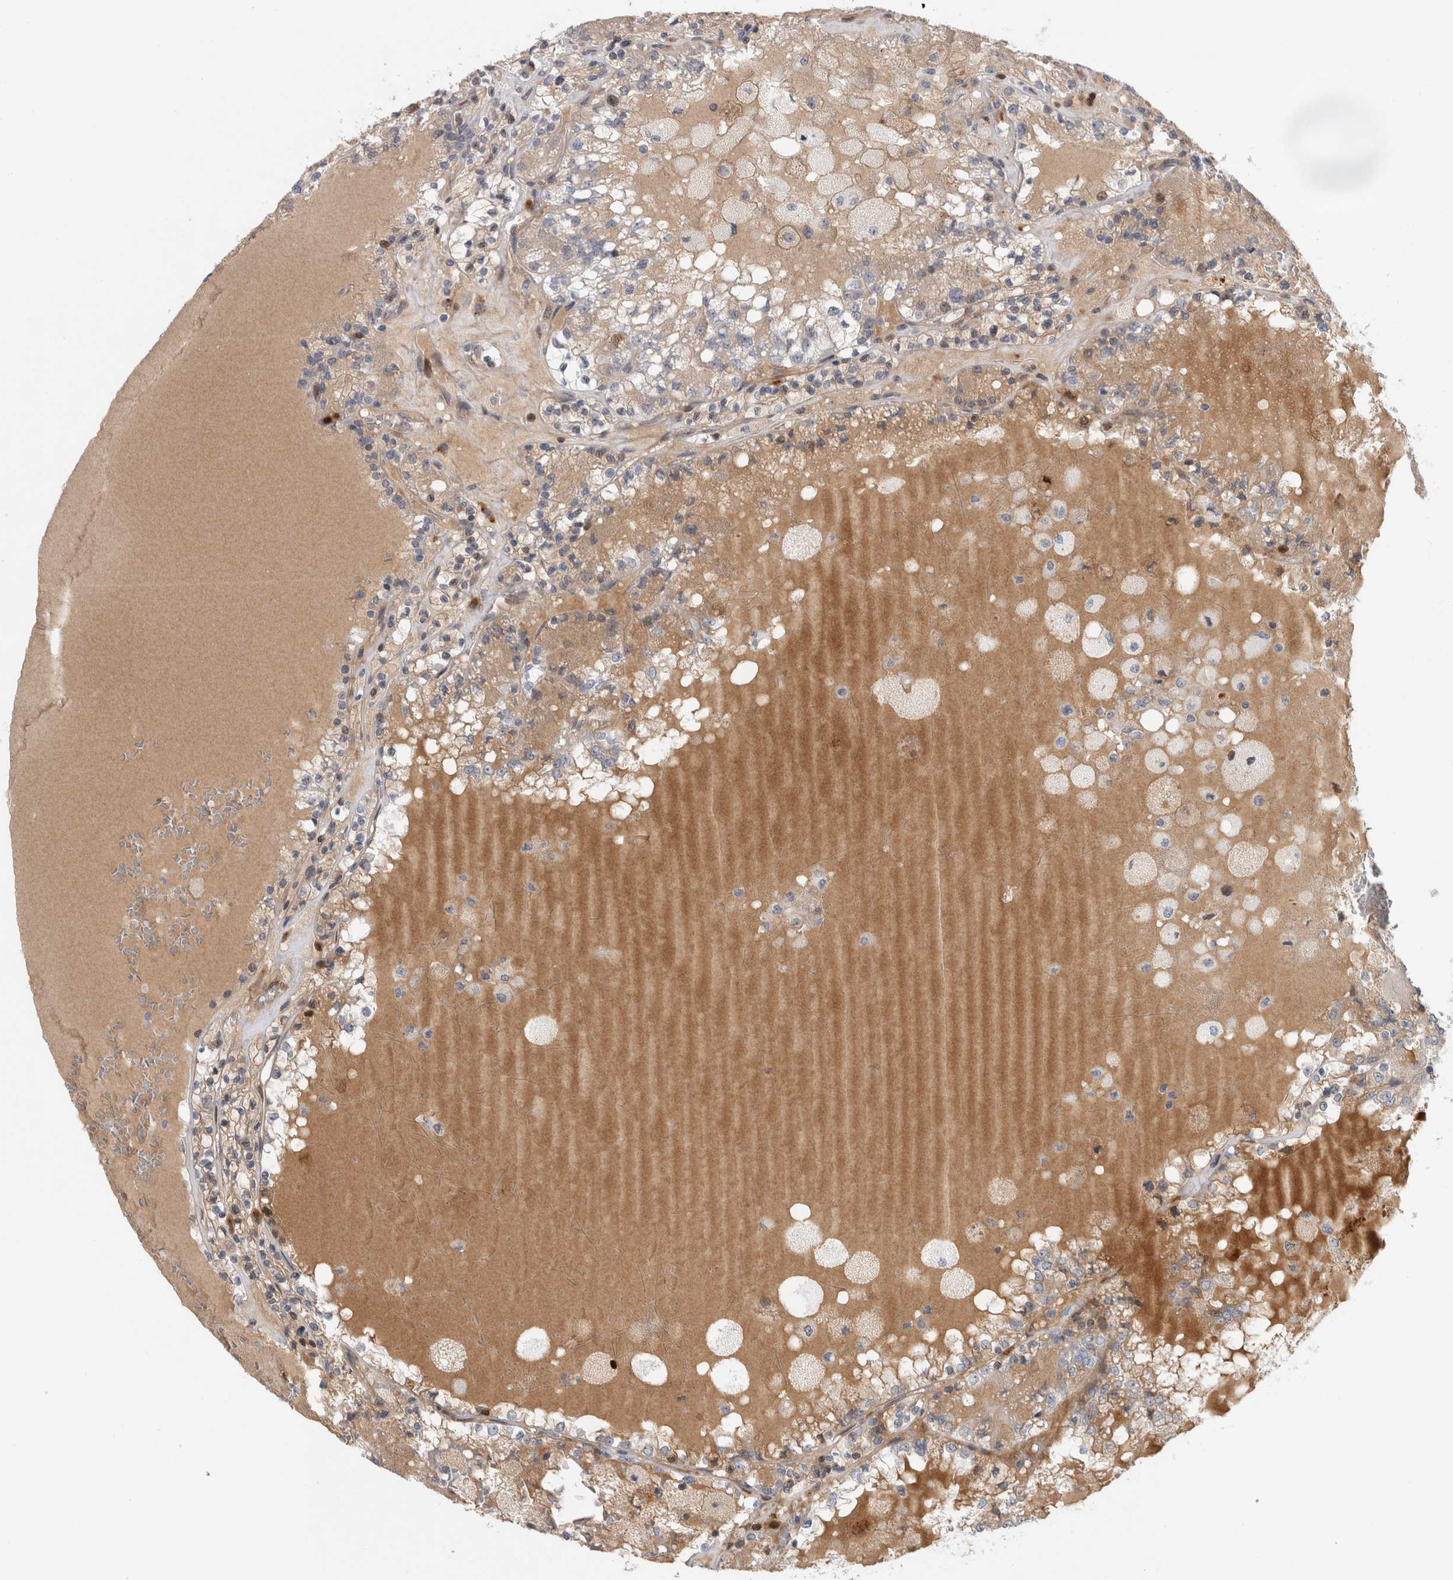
{"staining": {"intensity": "weak", "quantity": "25%-75%", "location": "cytoplasmic/membranous"}, "tissue": "renal cancer", "cell_type": "Tumor cells", "image_type": "cancer", "snomed": [{"axis": "morphology", "description": "Adenocarcinoma, NOS"}, {"axis": "topography", "description": "Kidney"}], "caption": "Immunohistochemistry photomicrograph of adenocarcinoma (renal) stained for a protein (brown), which displays low levels of weak cytoplasmic/membranous positivity in approximately 25%-75% of tumor cells.", "gene": "RBM48", "patient": {"sex": "female", "age": 56}}